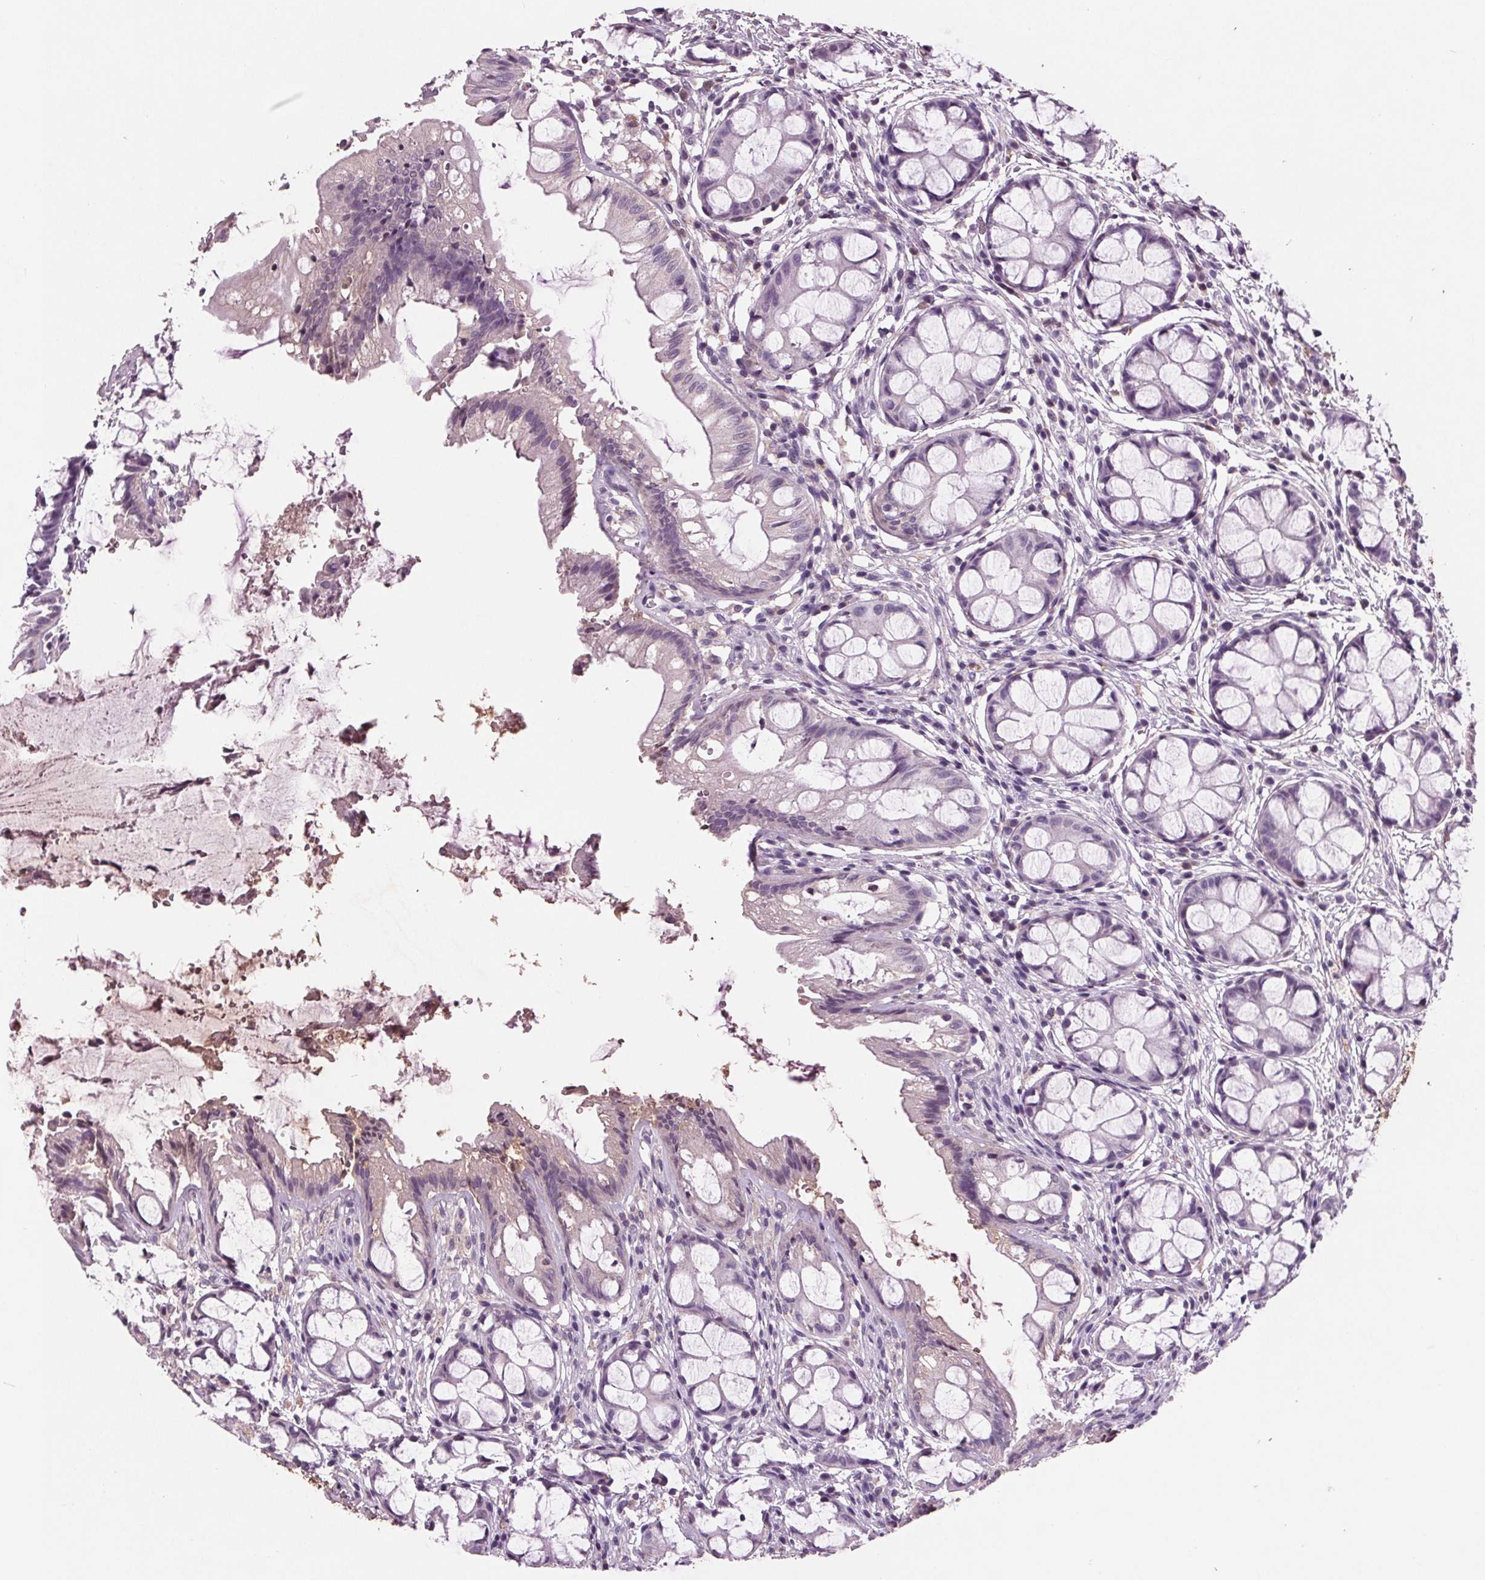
{"staining": {"intensity": "negative", "quantity": "none", "location": "none"}, "tissue": "rectum", "cell_type": "Glandular cells", "image_type": "normal", "snomed": [{"axis": "morphology", "description": "Normal tissue, NOS"}, {"axis": "topography", "description": "Rectum"}], "caption": "Immunohistochemistry image of normal rectum stained for a protein (brown), which reveals no expression in glandular cells. The staining was performed using DAB to visualize the protein expression in brown, while the nuclei were stained in blue with hematoxylin (Magnification: 20x).", "gene": "C6", "patient": {"sex": "female", "age": 62}}